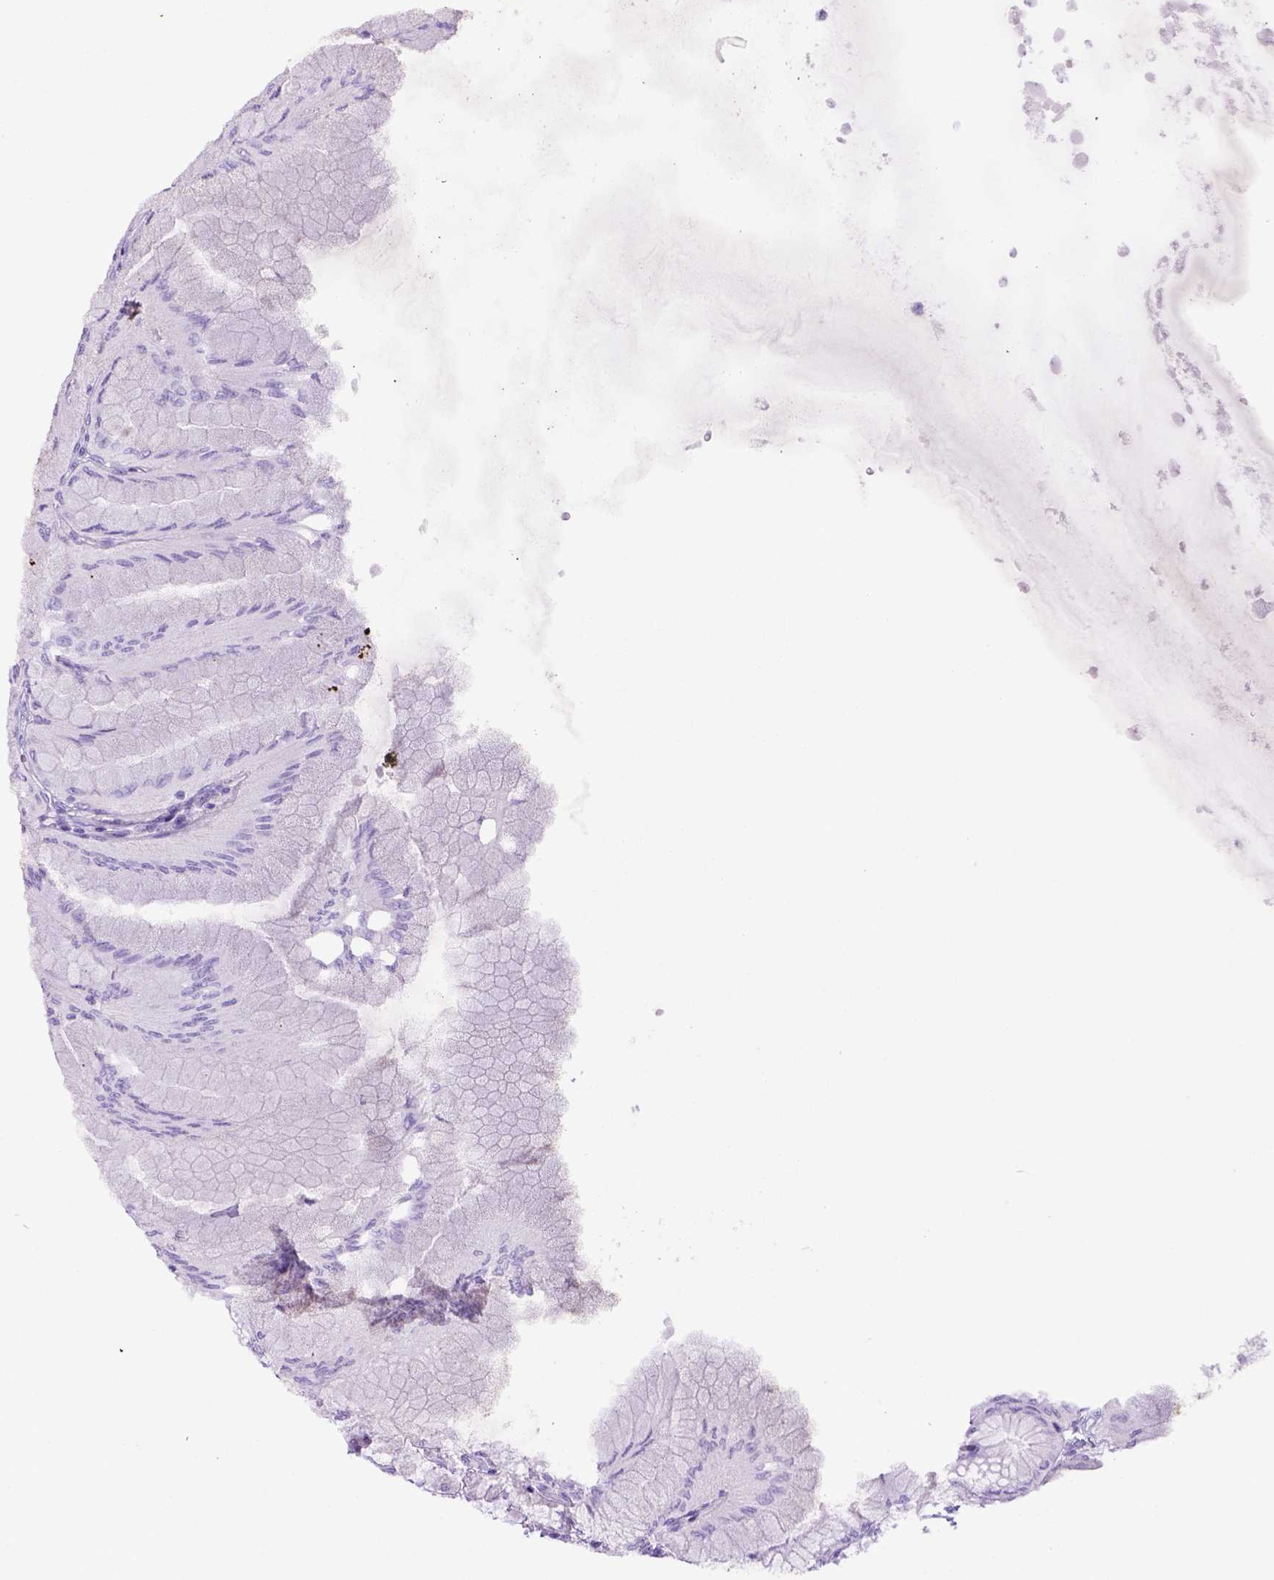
{"staining": {"intensity": "negative", "quantity": "none", "location": "none"}, "tissue": "stomach", "cell_type": "Glandular cells", "image_type": "normal", "snomed": [{"axis": "morphology", "description": "Normal tissue, NOS"}, {"axis": "topography", "description": "Stomach, upper"}], "caption": "High power microscopy image of an IHC image of unremarkable stomach, revealing no significant expression in glandular cells. Nuclei are stained in blue.", "gene": "ITIH4", "patient": {"sex": "male", "age": 60}}